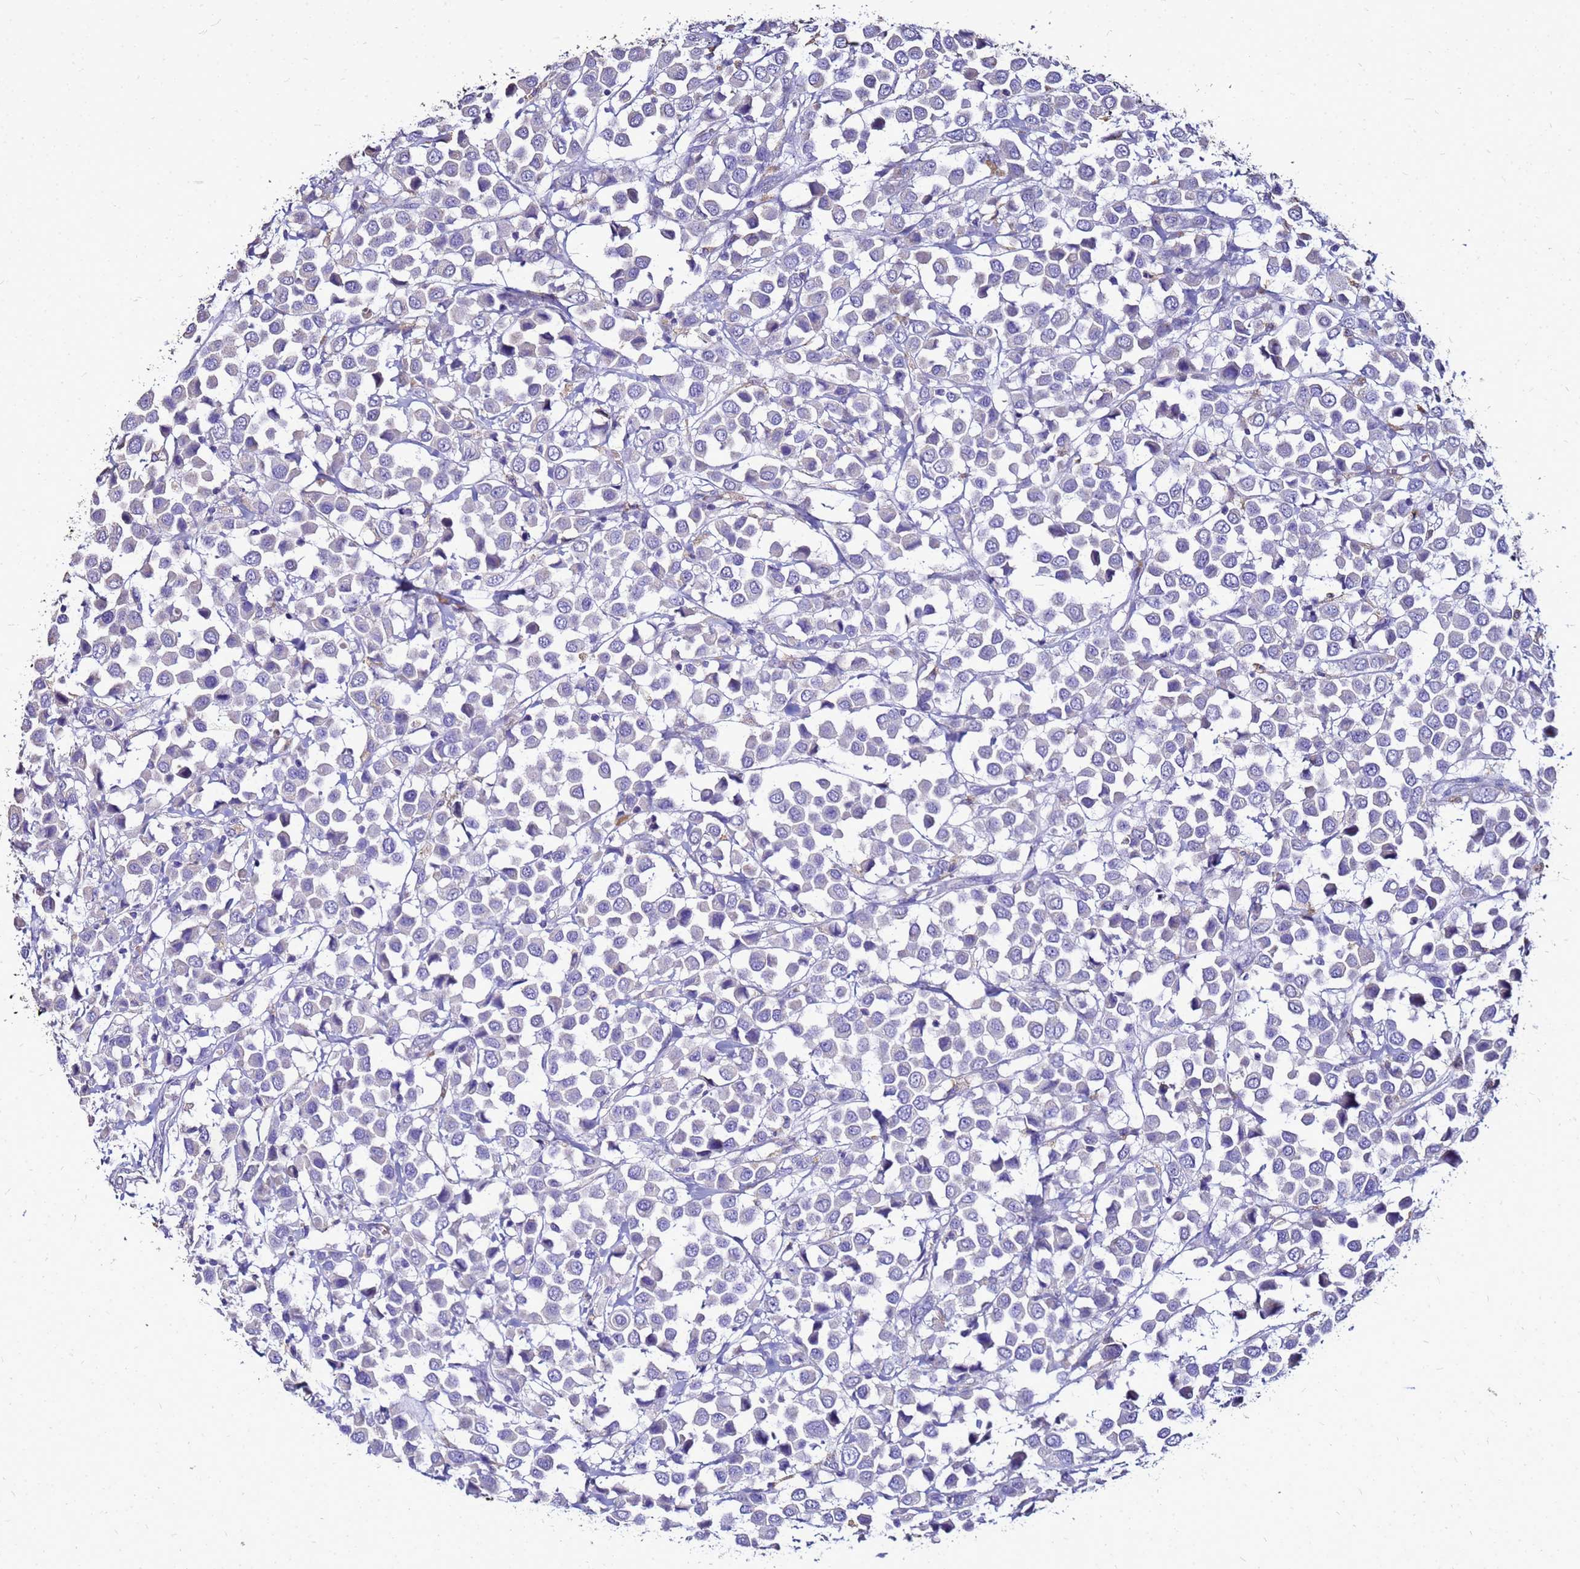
{"staining": {"intensity": "negative", "quantity": "none", "location": "none"}, "tissue": "breast cancer", "cell_type": "Tumor cells", "image_type": "cancer", "snomed": [{"axis": "morphology", "description": "Duct carcinoma"}, {"axis": "topography", "description": "Breast"}], "caption": "Immunohistochemistry (IHC) of infiltrating ductal carcinoma (breast) reveals no staining in tumor cells.", "gene": "S100A2", "patient": {"sex": "female", "age": 61}}